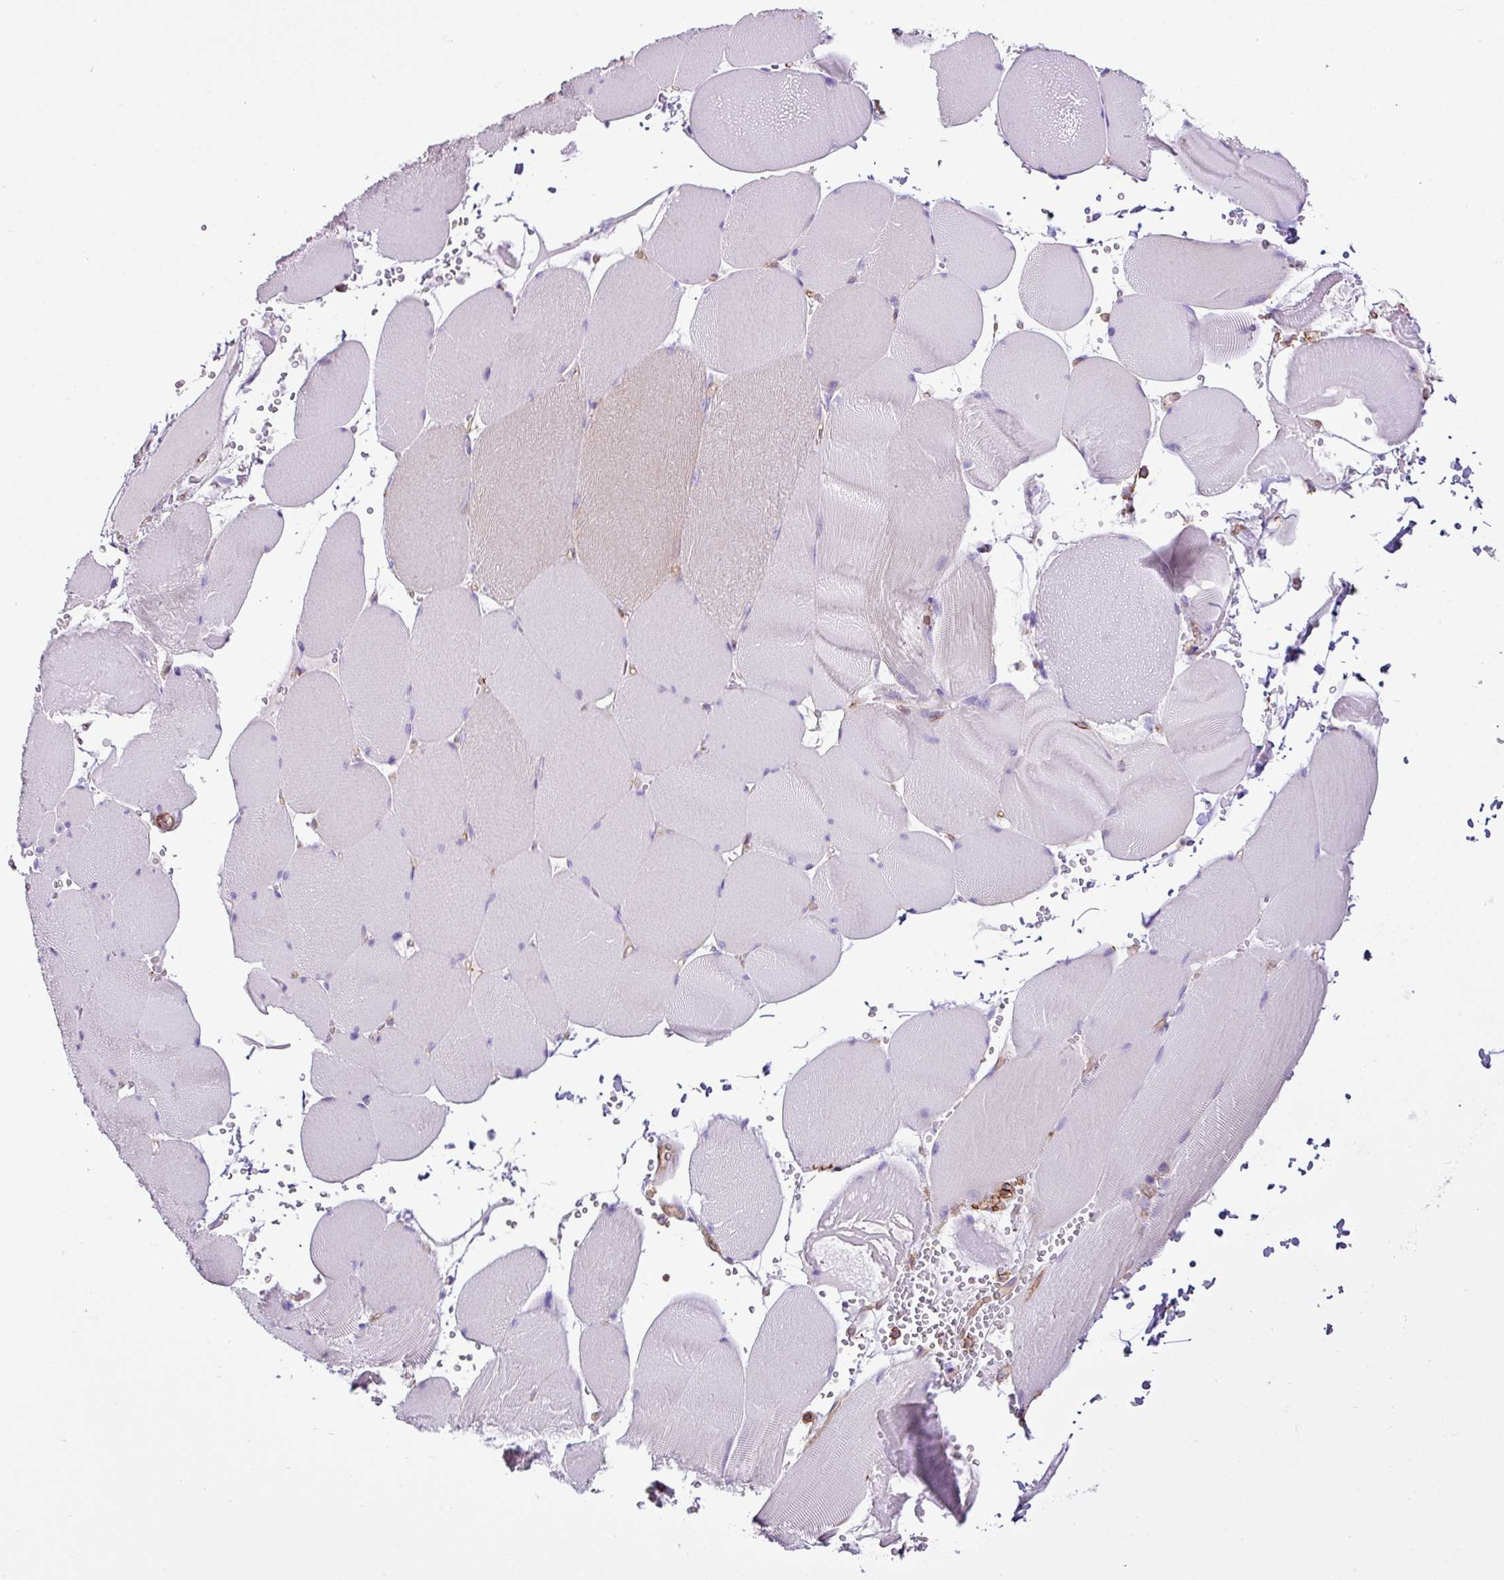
{"staining": {"intensity": "negative", "quantity": "none", "location": "none"}, "tissue": "skeletal muscle", "cell_type": "Myocytes", "image_type": "normal", "snomed": [{"axis": "morphology", "description": "Normal tissue, NOS"}, {"axis": "topography", "description": "Skeletal muscle"}, {"axis": "topography", "description": "Head-Neck"}], "caption": "Immunohistochemistry micrograph of normal skeletal muscle: skeletal muscle stained with DAB (3,3'-diaminobenzidine) shows no significant protein positivity in myocytes. (DAB IHC with hematoxylin counter stain).", "gene": "EME2", "patient": {"sex": "male", "age": 66}}